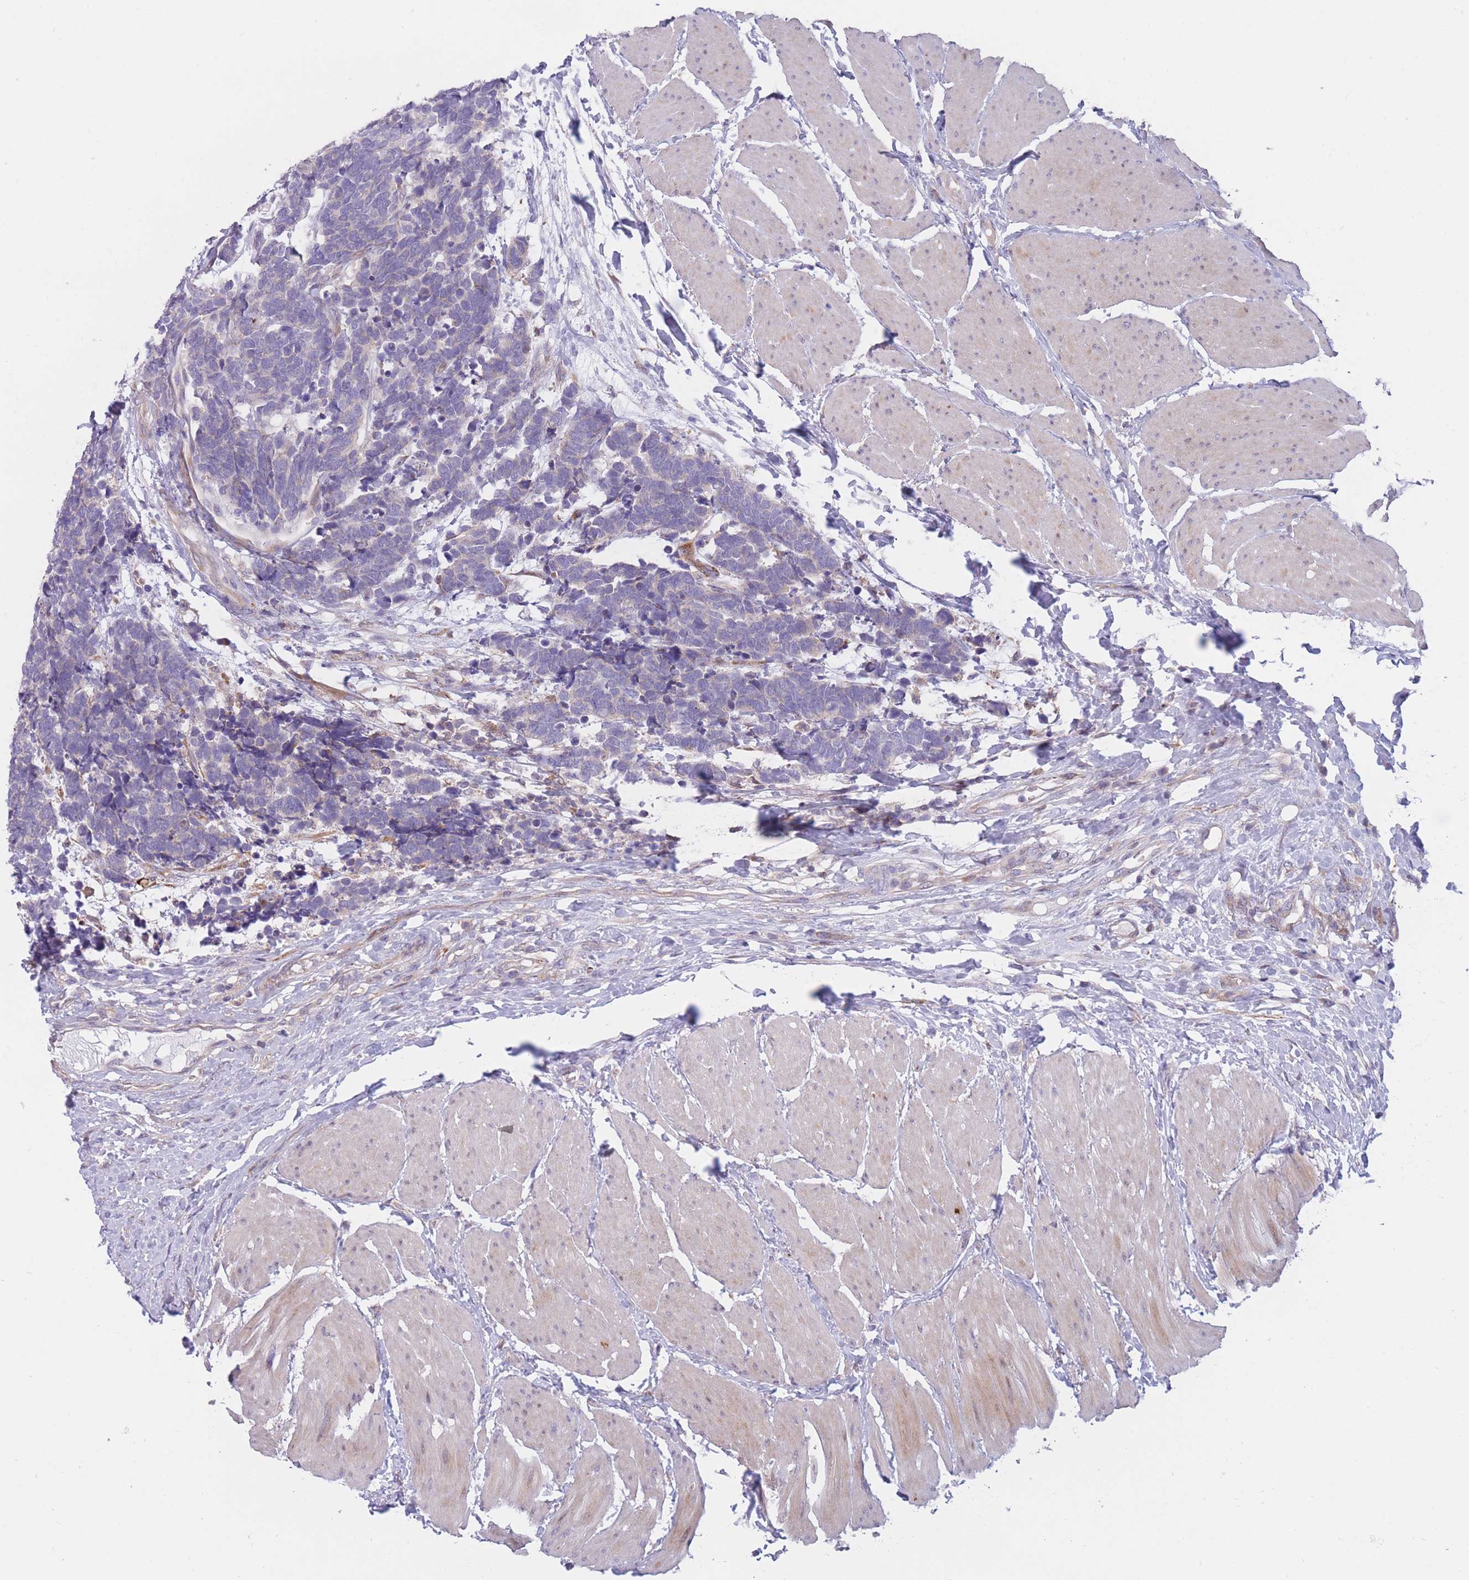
{"staining": {"intensity": "negative", "quantity": "none", "location": "none"}, "tissue": "carcinoid", "cell_type": "Tumor cells", "image_type": "cancer", "snomed": [{"axis": "morphology", "description": "Carcinoma, NOS"}, {"axis": "morphology", "description": "Carcinoid, malignant, NOS"}, {"axis": "topography", "description": "Urinary bladder"}], "caption": "Immunohistochemistry (IHC) micrograph of neoplastic tissue: human carcinoid (malignant) stained with DAB shows no significant protein positivity in tumor cells.", "gene": "PDE4A", "patient": {"sex": "male", "age": 57}}